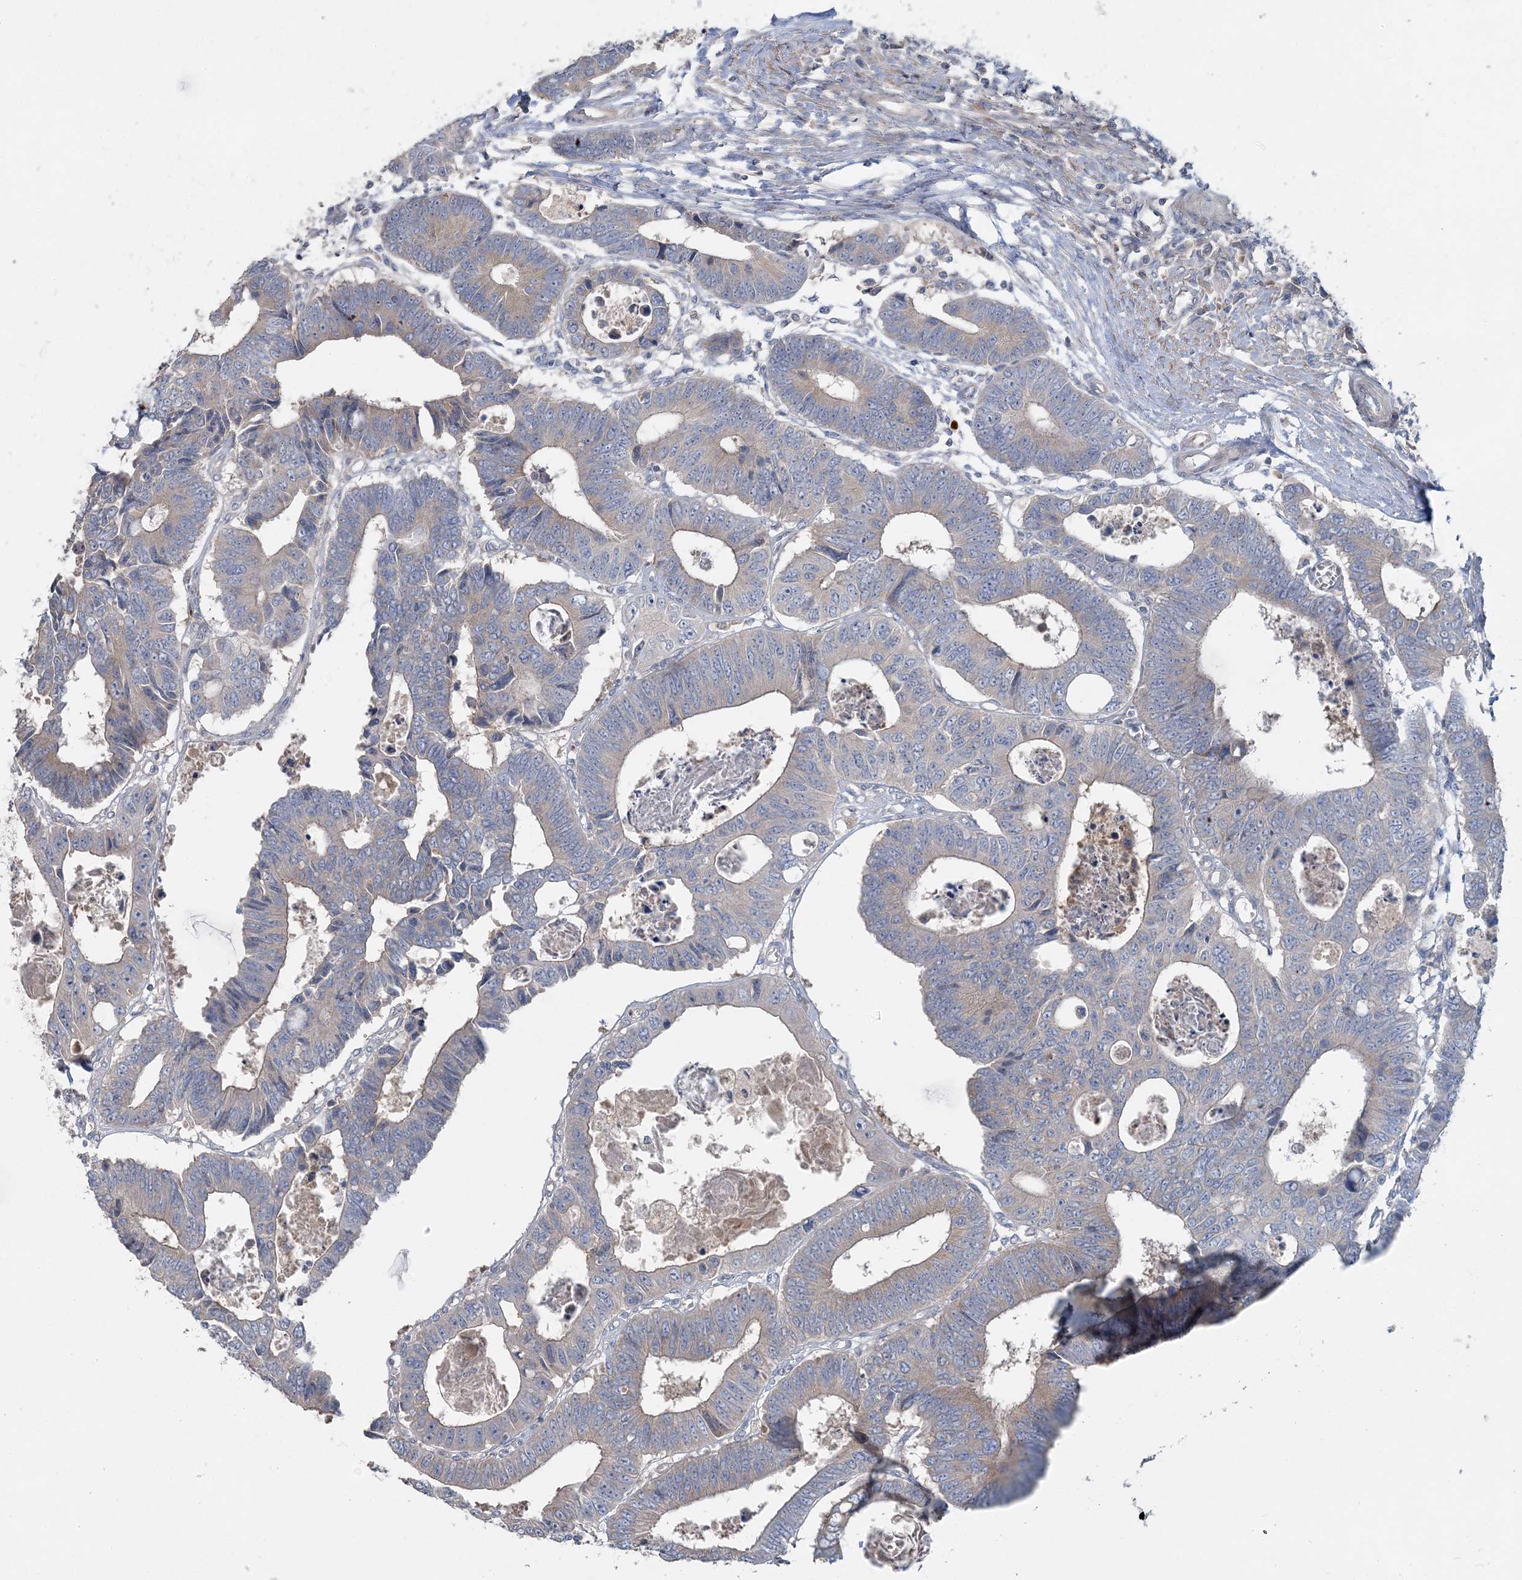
{"staining": {"intensity": "weak", "quantity": "<25%", "location": "cytoplasmic/membranous"}, "tissue": "colorectal cancer", "cell_type": "Tumor cells", "image_type": "cancer", "snomed": [{"axis": "morphology", "description": "Adenocarcinoma, NOS"}, {"axis": "topography", "description": "Rectum"}], "caption": "This is an IHC photomicrograph of human colorectal cancer (adenocarcinoma). There is no expression in tumor cells.", "gene": "SLC4A10", "patient": {"sex": "male", "age": 84}}